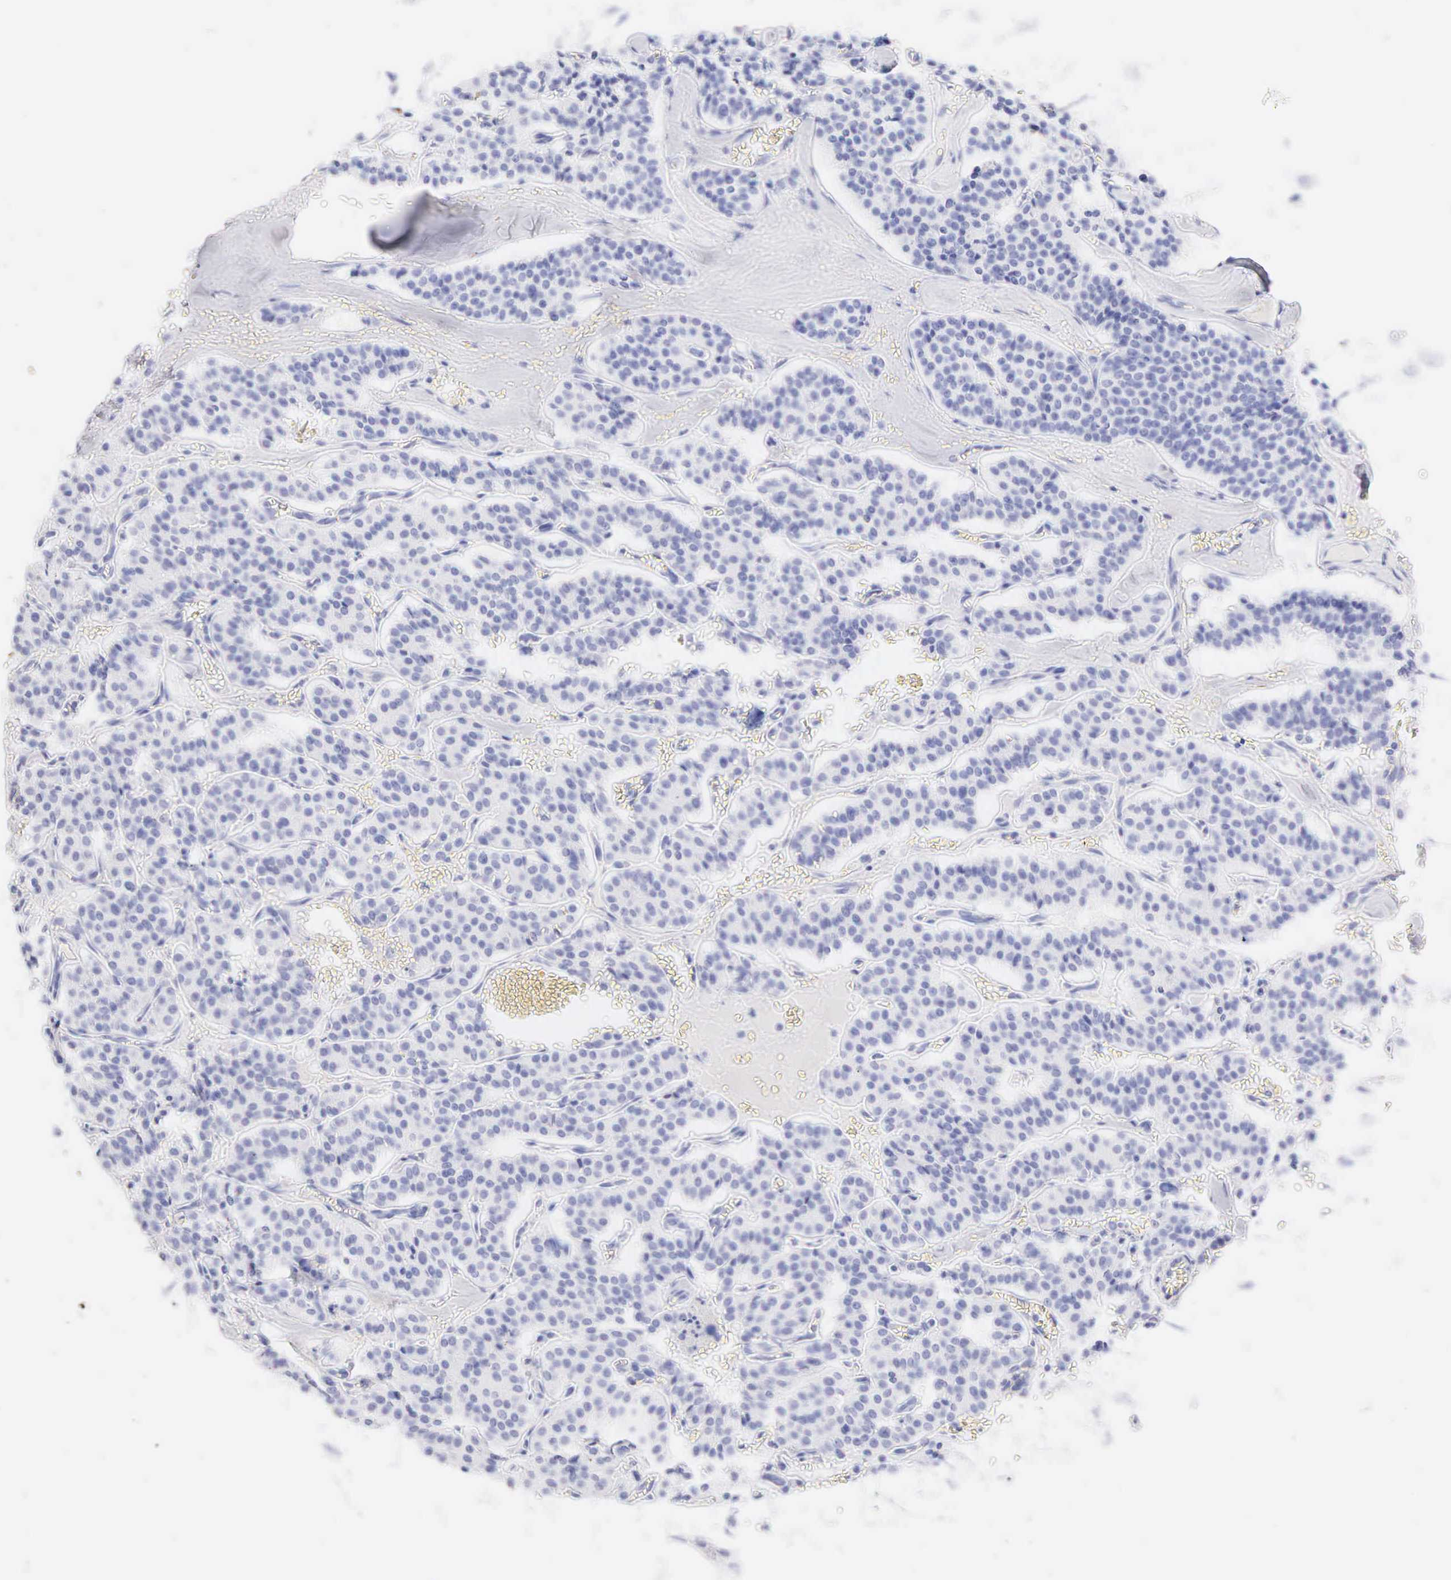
{"staining": {"intensity": "negative", "quantity": "none", "location": "none"}, "tissue": "carcinoid", "cell_type": "Tumor cells", "image_type": "cancer", "snomed": [{"axis": "morphology", "description": "Carcinoid, malignant, NOS"}, {"axis": "topography", "description": "Bronchus"}], "caption": "A histopathology image of human carcinoid is negative for staining in tumor cells.", "gene": "KRT14", "patient": {"sex": "male", "age": 55}}